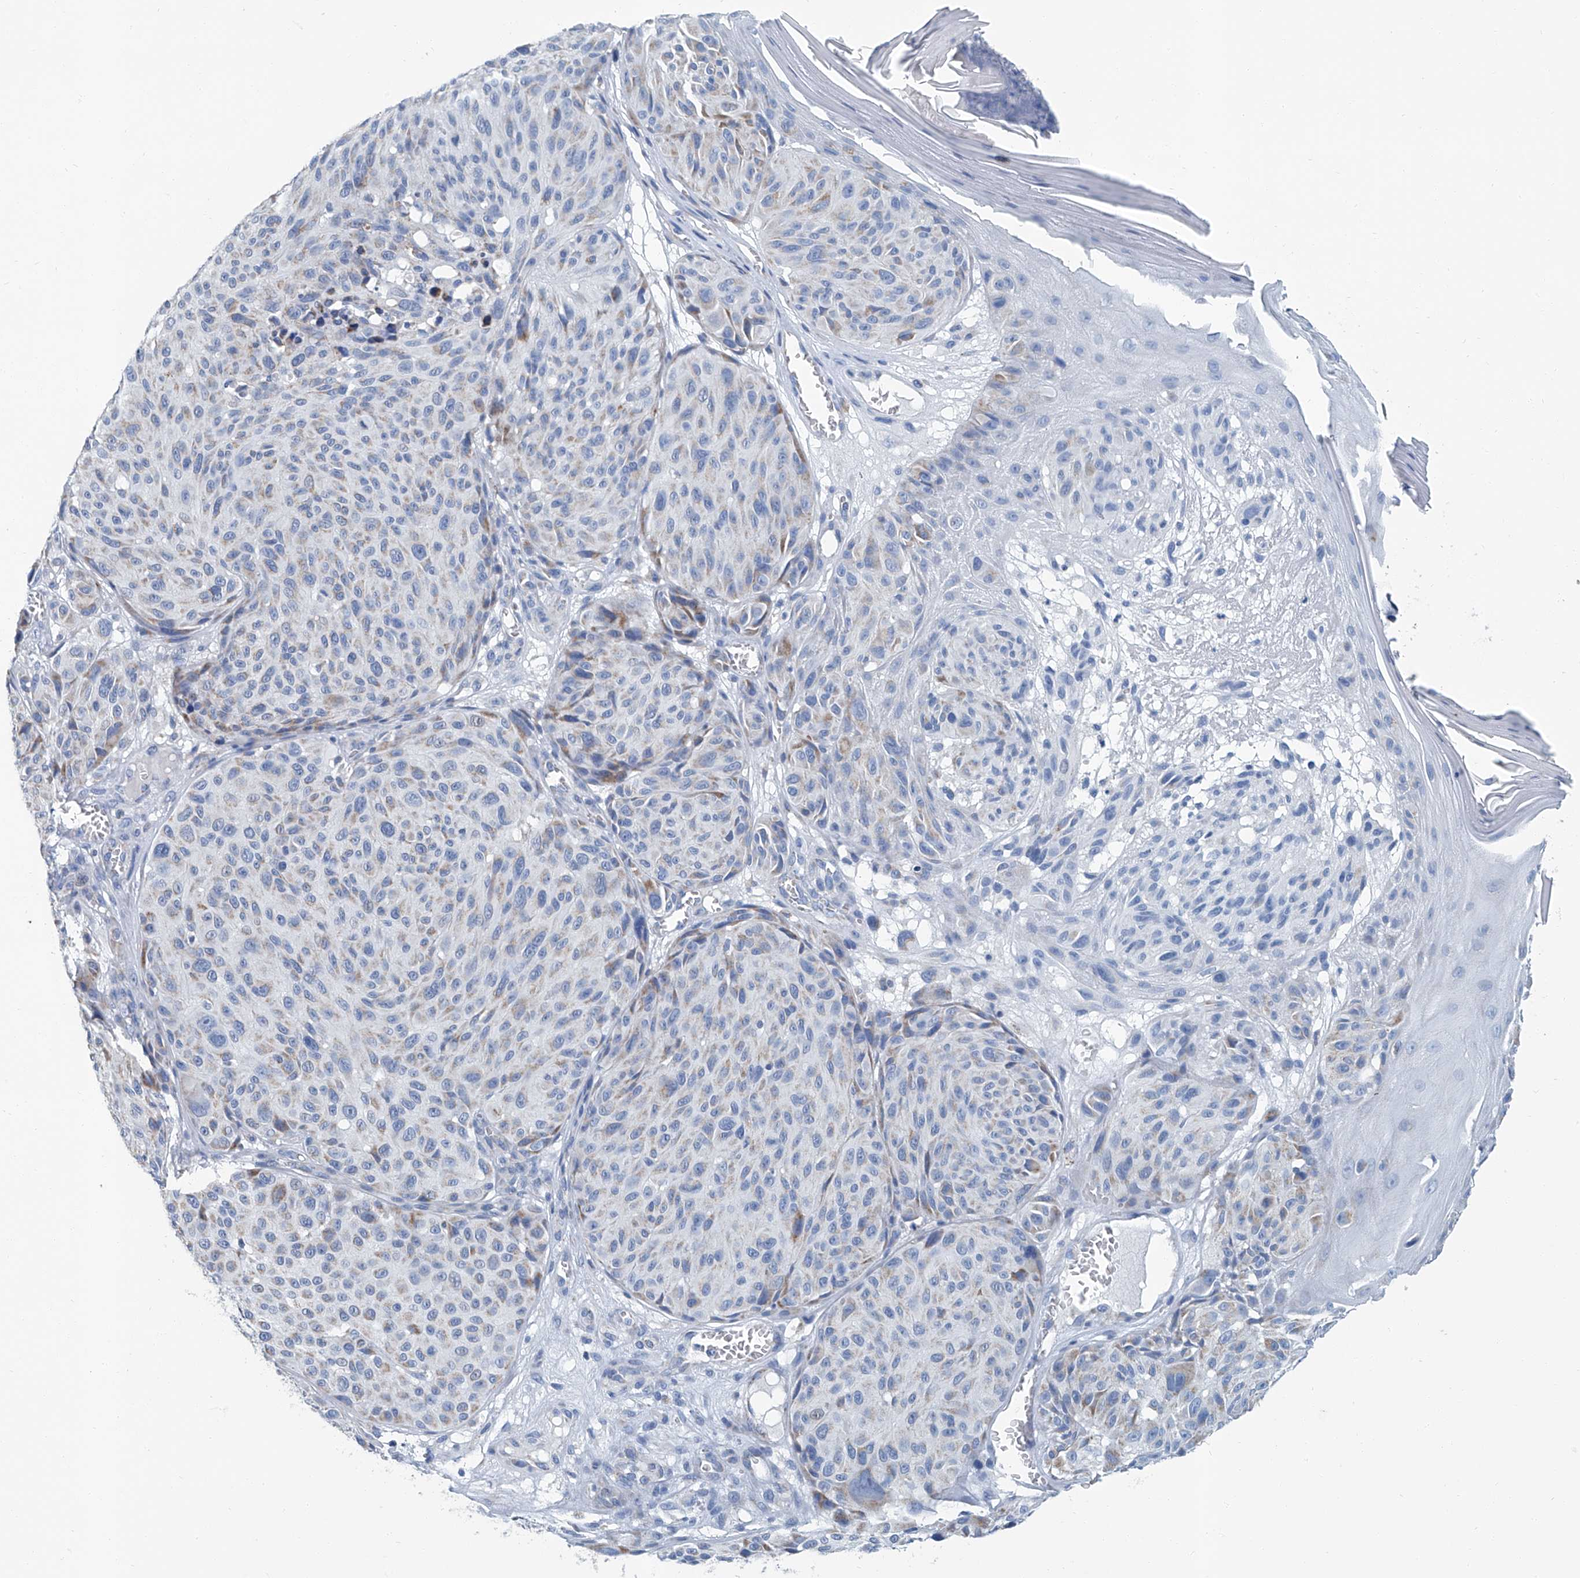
{"staining": {"intensity": "negative", "quantity": "none", "location": "none"}, "tissue": "melanoma", "cell_type": "Tumor cells", "image_type": "cancer", "snomed": [{"axis": "morphology", "description": "Malignant melanoma, NOS"}, {"axis": "topography", "description": "Skin"}], "caption": "Histopathology image shows no protein expression in tumor cells of malignant melanoma tissue.", "gene": "MT-ND1", "patient": {"sex": "male", "age": 83}}